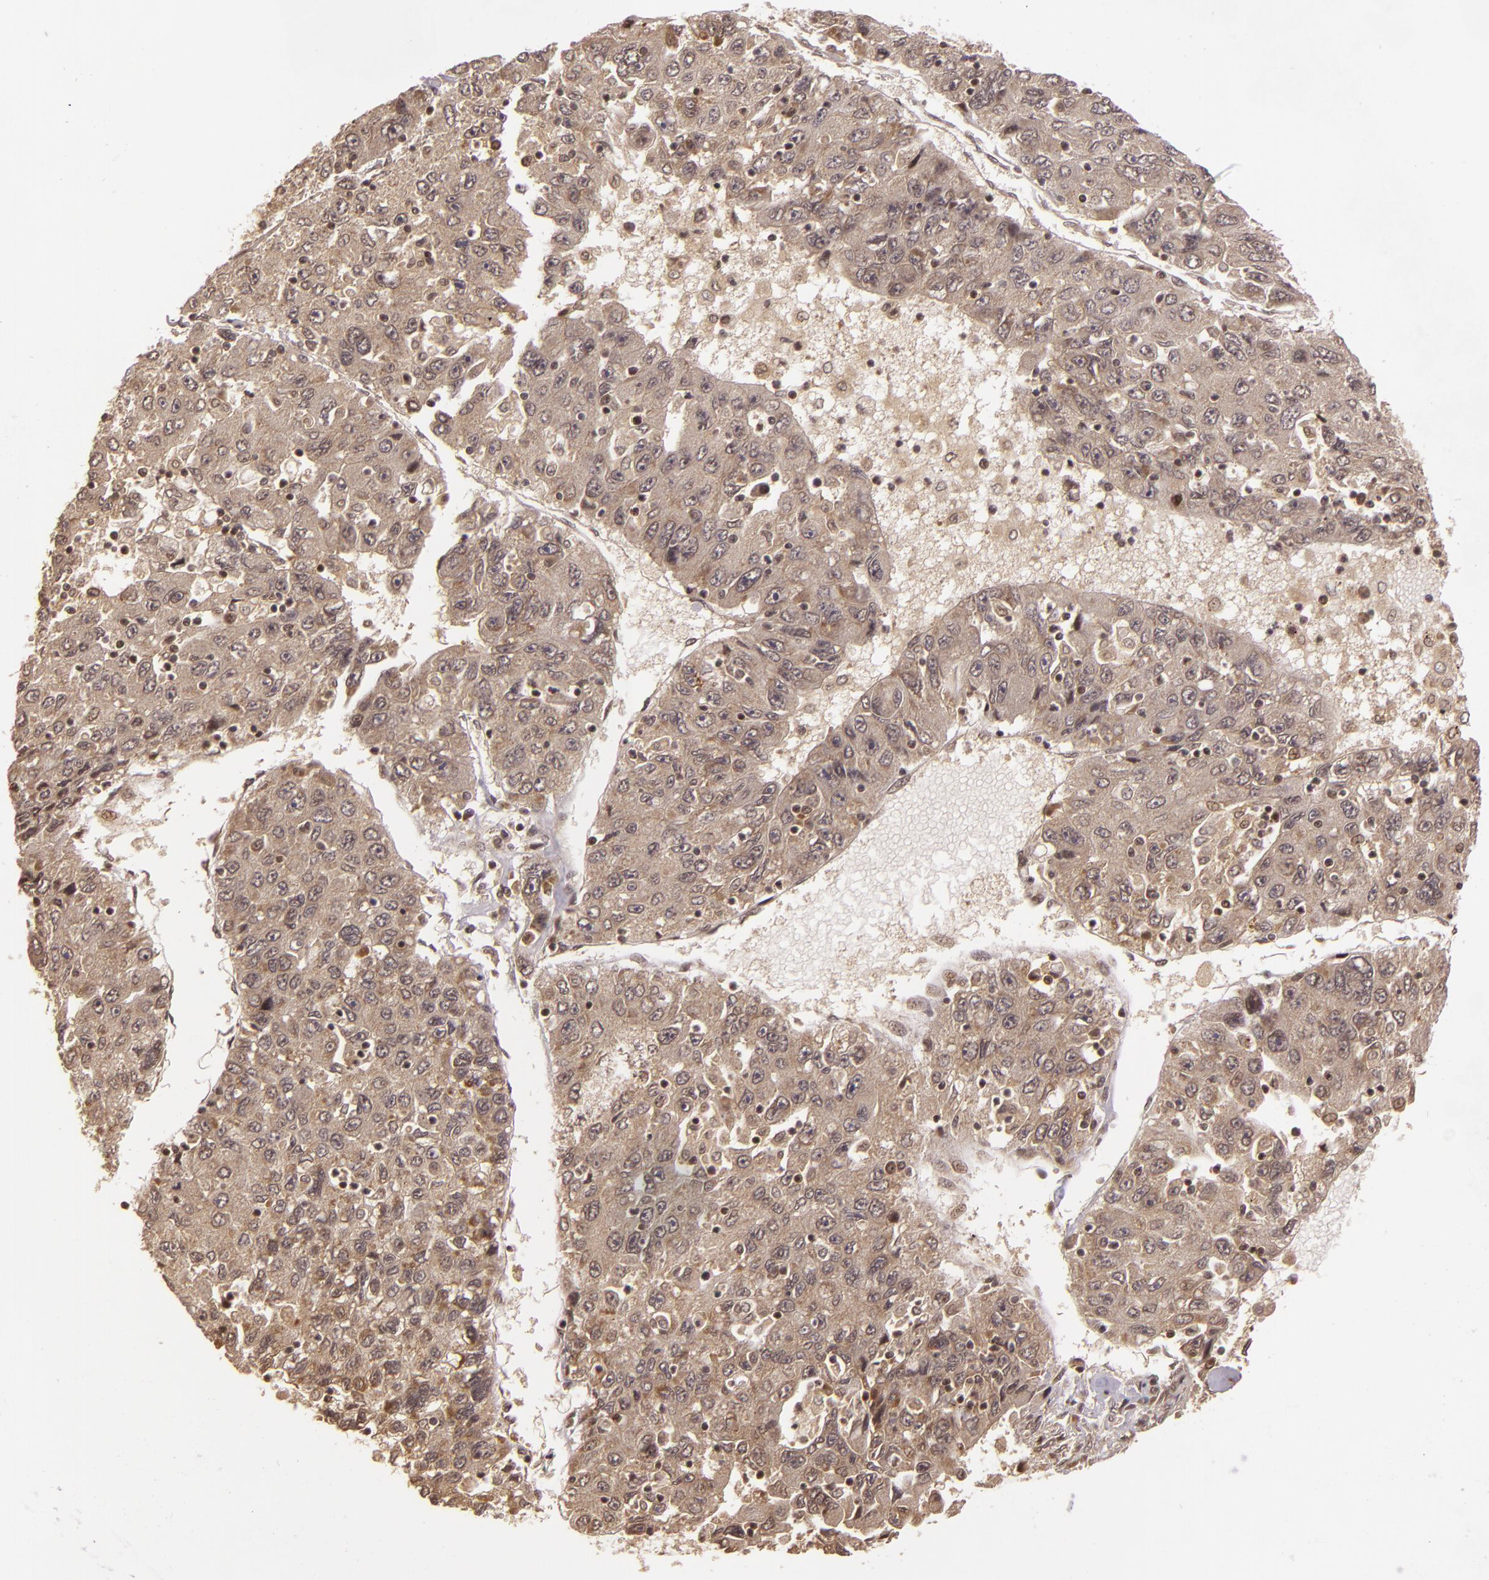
{"staining": {"intensity": "weak", "quantity": ">75%", "location": "cytoplasmic/membranous"}, "tissue": "liver cancer", "cell_type": "Tumor cells", "image_type": "cancer", "snomed": [{"axis": "morphology", "description": "Carcinoma, Hepatocellular, NOS"}, {"axis": "topography", "description": "Liver"}], "caption": "A brown stain highlights weak cytoplasmic/membranous expression of a protein in liver hepatocellular carcinoma tumor cells.", "gene": "TXNRD2", "patient": {"sex": "male", "age": 49}}